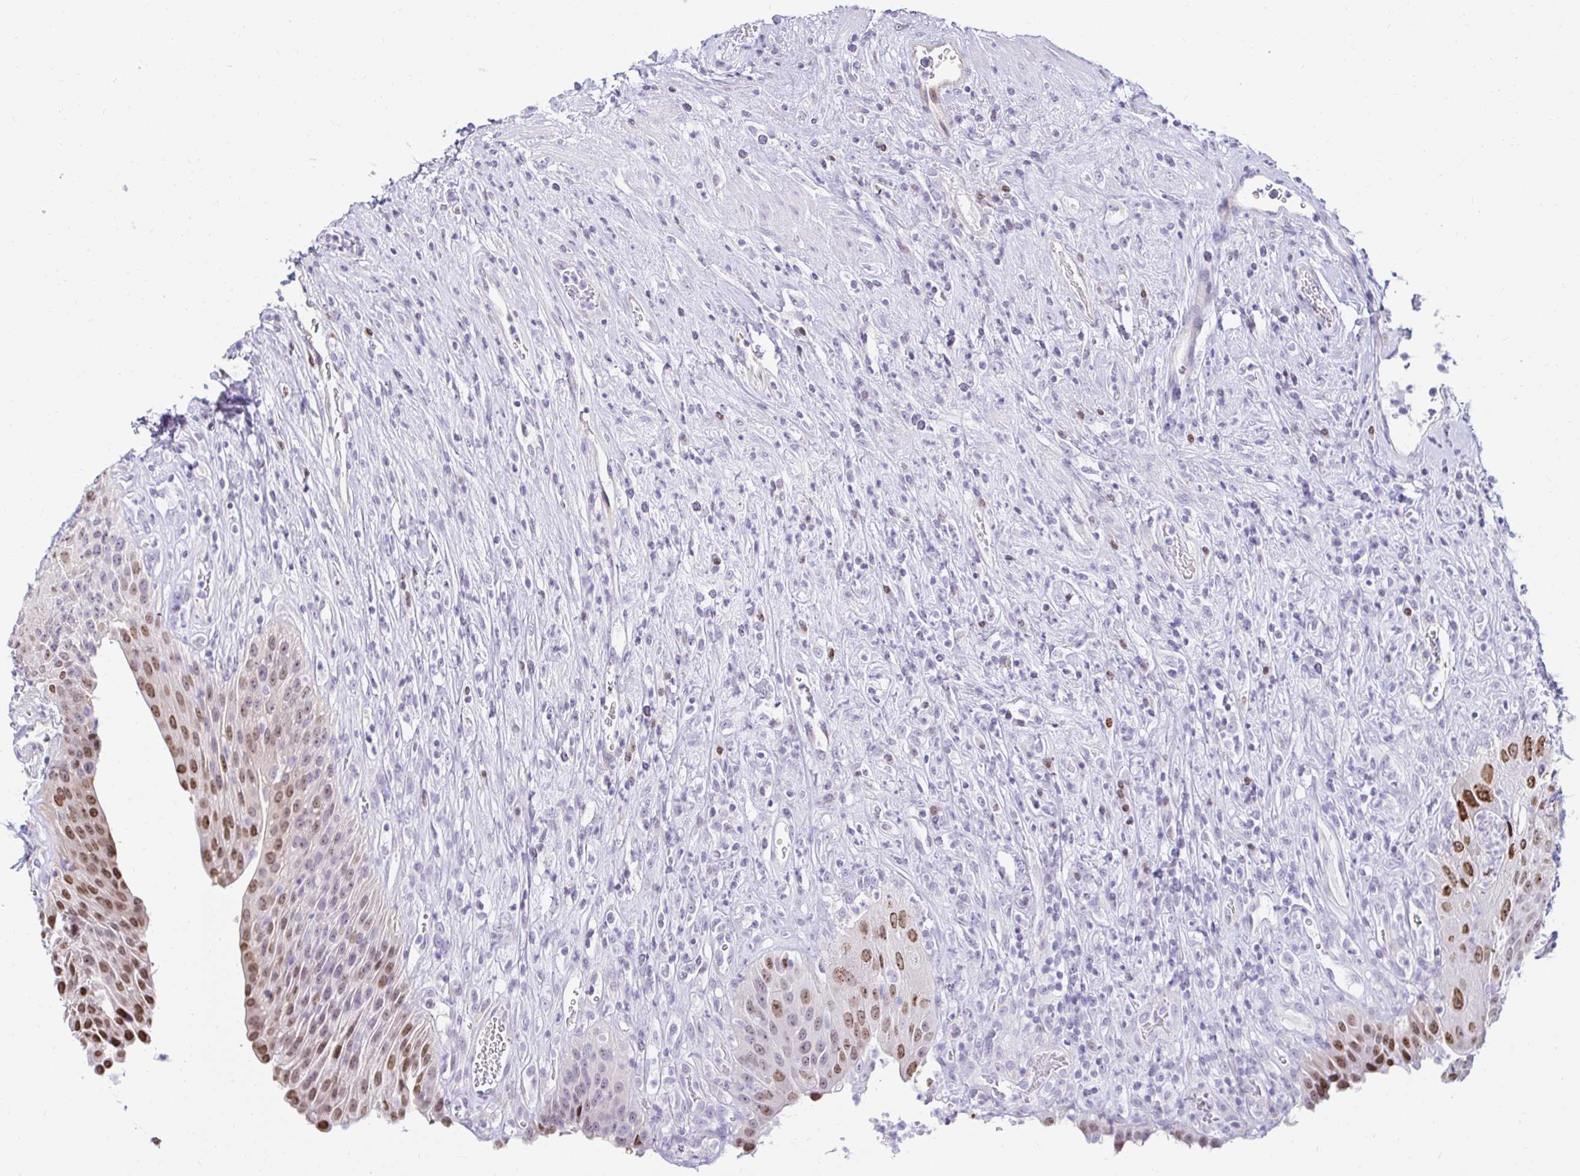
{"staining": {"intensity": "moderate", "quantity": "25%-75%", "location": "cytoplasmic/membranous,nuclear"}, "tissue": "urinary bladder", "cell_type": "Urothelial cells", "image_type": "normal", "snomed": [{"axis": "morphology", "description": "Normal tissue, NOS"}, {"axis": "topography", "description": "Urinary bladder"}], "caption": "A brown stain shows moderate cytoplasmic/membranous,nuclear staining of a protein in urothelial cells of benign urinary bladder.", "gene": "CAPSL", "patient": {"sex": "female", "age": 56}}